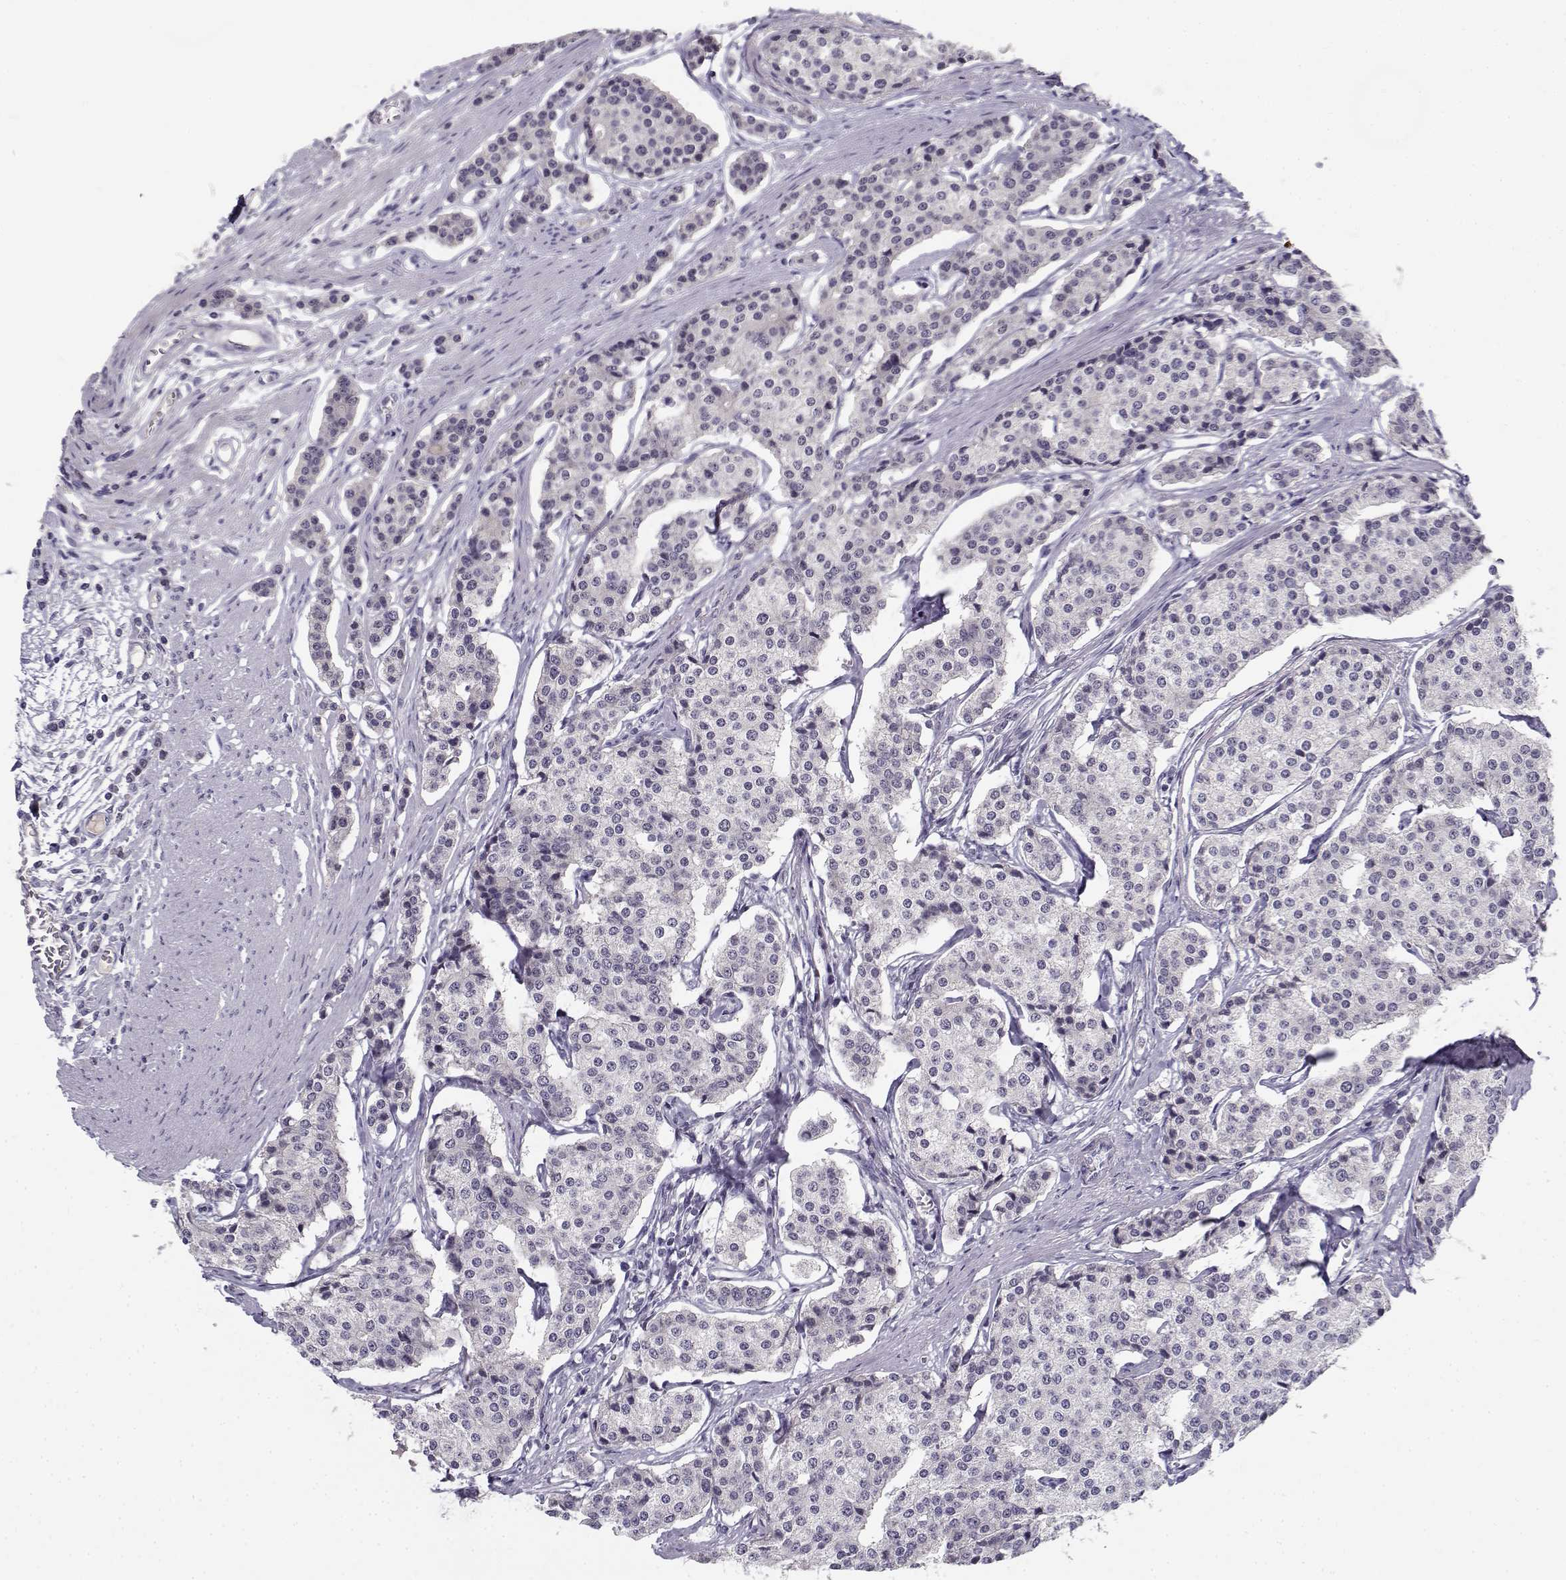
{"staining": {"intensity": "negative", "quantity": "none", "location": "none"}, "tissue": "carcinoid", "cell_type": "Tumor cells", "image_type": "cancer", "snomed": [{"axis": "morphology", "description": "Carcinoid, malignant, NOS"}, {"axis": "topography", "description": "Small intestine"}], "caption": "The photomicrograph reveals no significant staining in tumor cells of malignant carcinoid. (DAB immunohistochemistry (IHC), high magnification).", "gene": "DDX25", "patient": {"sex": "female", "age": 65}}